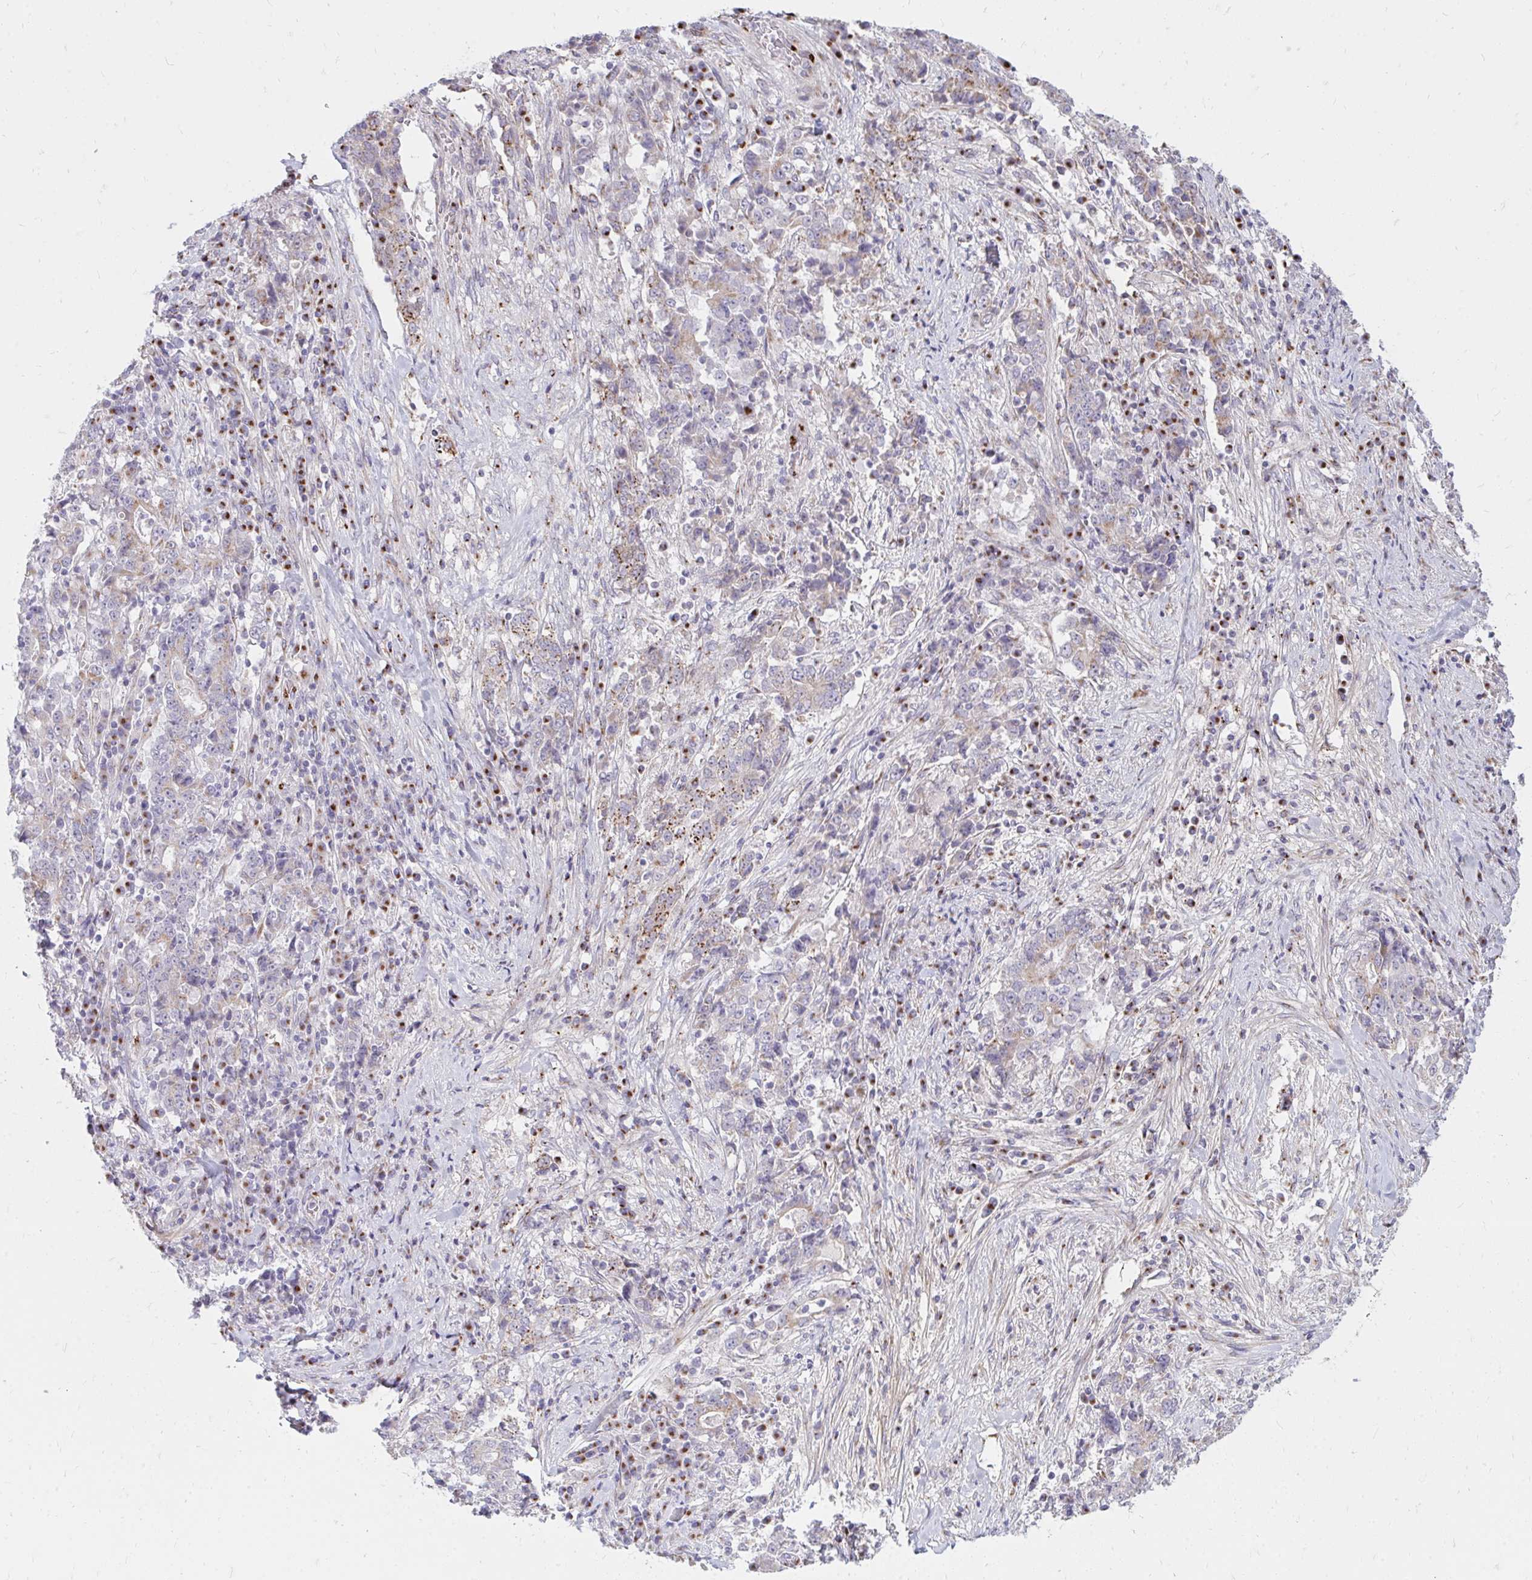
{"staining": {"intensity": "moderate", "quantity": "<25%", "location": "cytoplasmic/membranous"}, "tissue": "stomach cancer", "cell_type": "Tumor cells", "image_type": "cancer", "snomed": [{"axis": "morphology", "description": "Normal tissue, NOS"}, {"axis": "morphology", "description": "Adenocarcinoma, NOS"}, {"axis": "topography", "description": "Stomach, upper"}, {"axis": "topography", "description": "Stomach"}], "caption": "An IHC histopathology image of neoplastic tissue is shown. Protein staining in brown labels moderate cytoplasmic/membranous positivity in stomach cancer within tumor cells.", "gene": "RAB6B", "patient": {"sex": "male", "age": 59}}